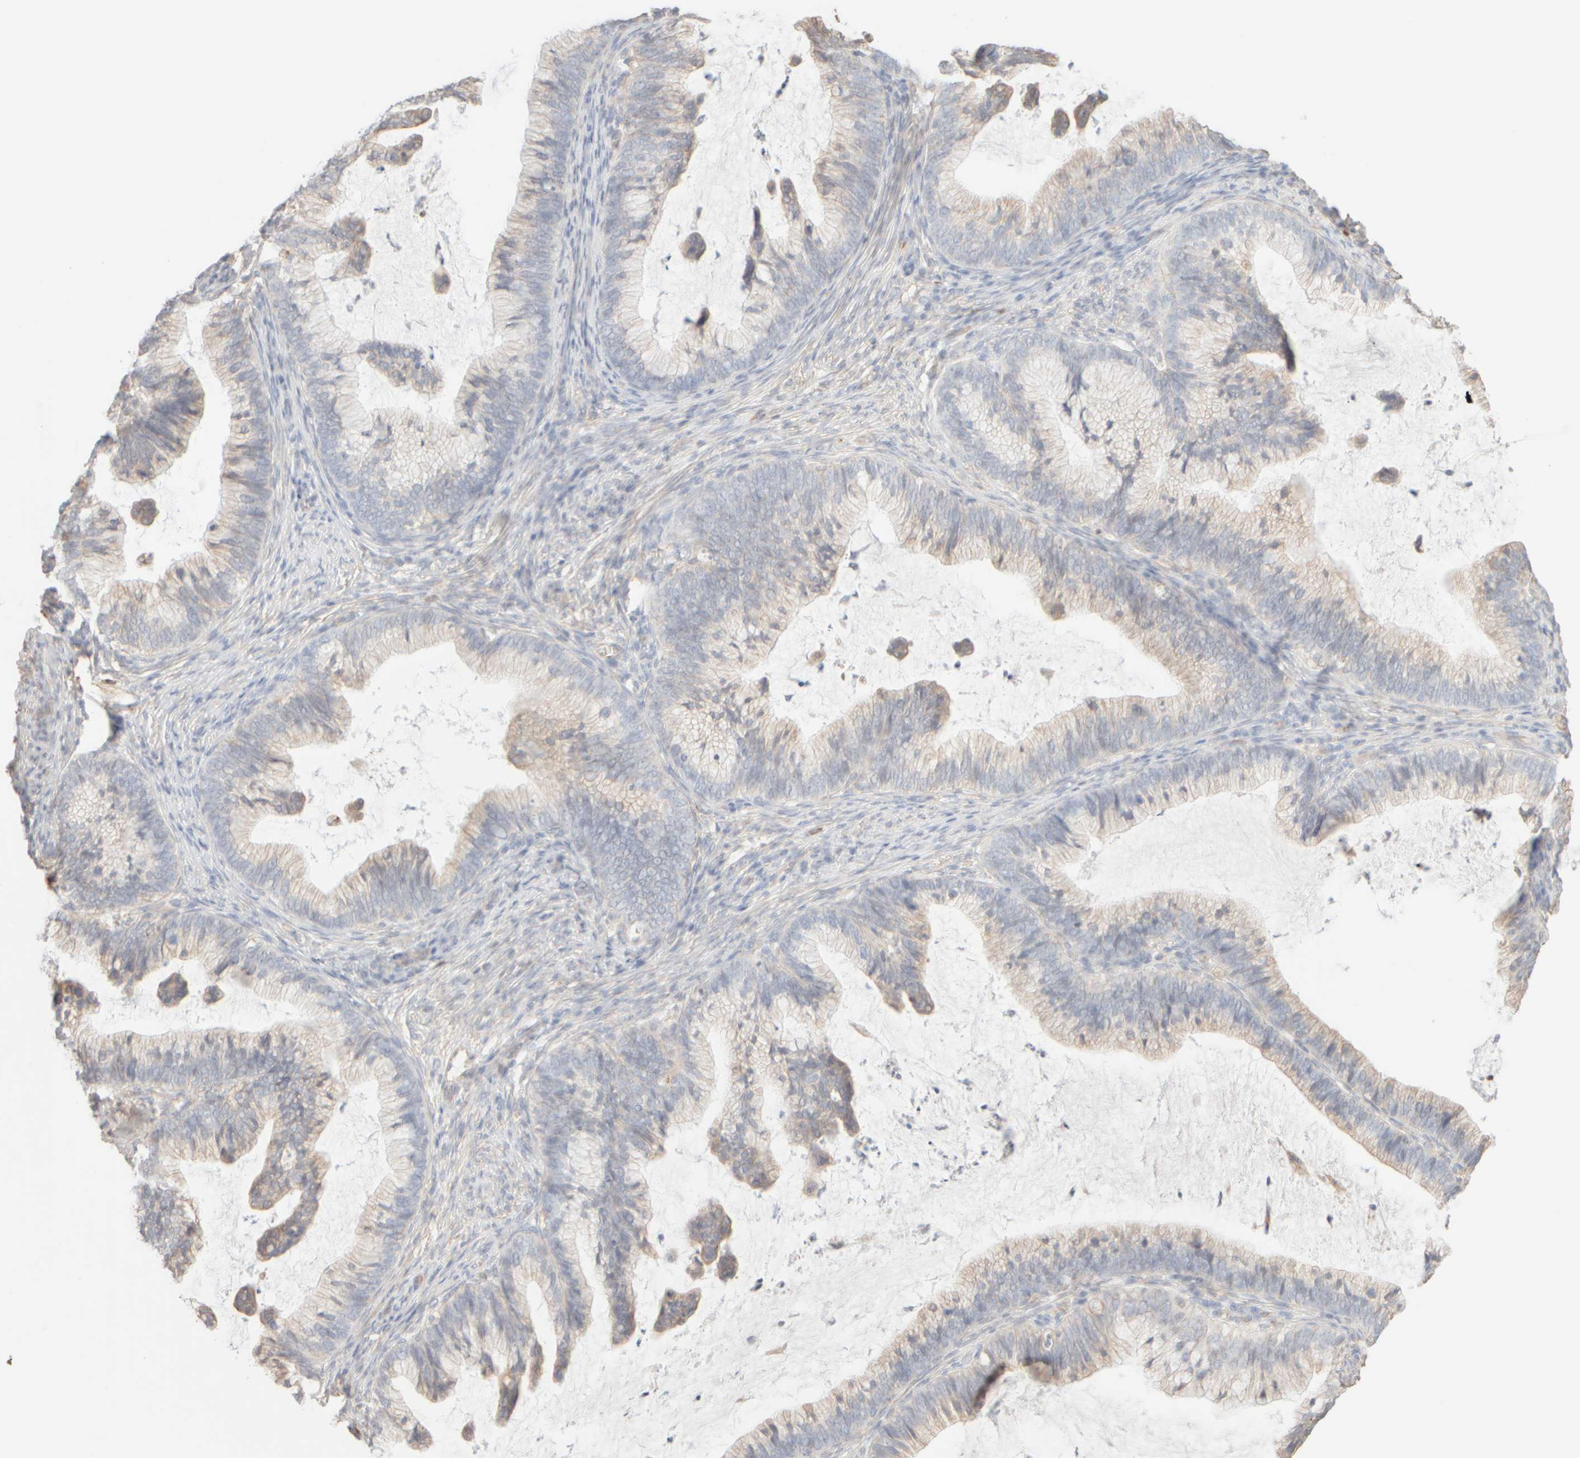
{"staining": {"intensity": "weak", "quantity": "<25%", "location": "cytoplasmic/membranous"}, "tissue": "cervical cancer", "cell_type": "Tumor cells", "image_type": "cancer", "snomed": [{"axis": "morphology", "description": "Adenocarcinoma, NOS"}, {"axis": "topography", "description": "Cervix"}], "caption": "IHC micrograph of neoplastic tissue: cervical cancer (adenocarcinoma) stained with DAB (3,3'-diaminobenzidine) shows no significant protein positivity in tumor cells.", "gene": "KRT15", "patient": {"sex": "female", "age": 36}}